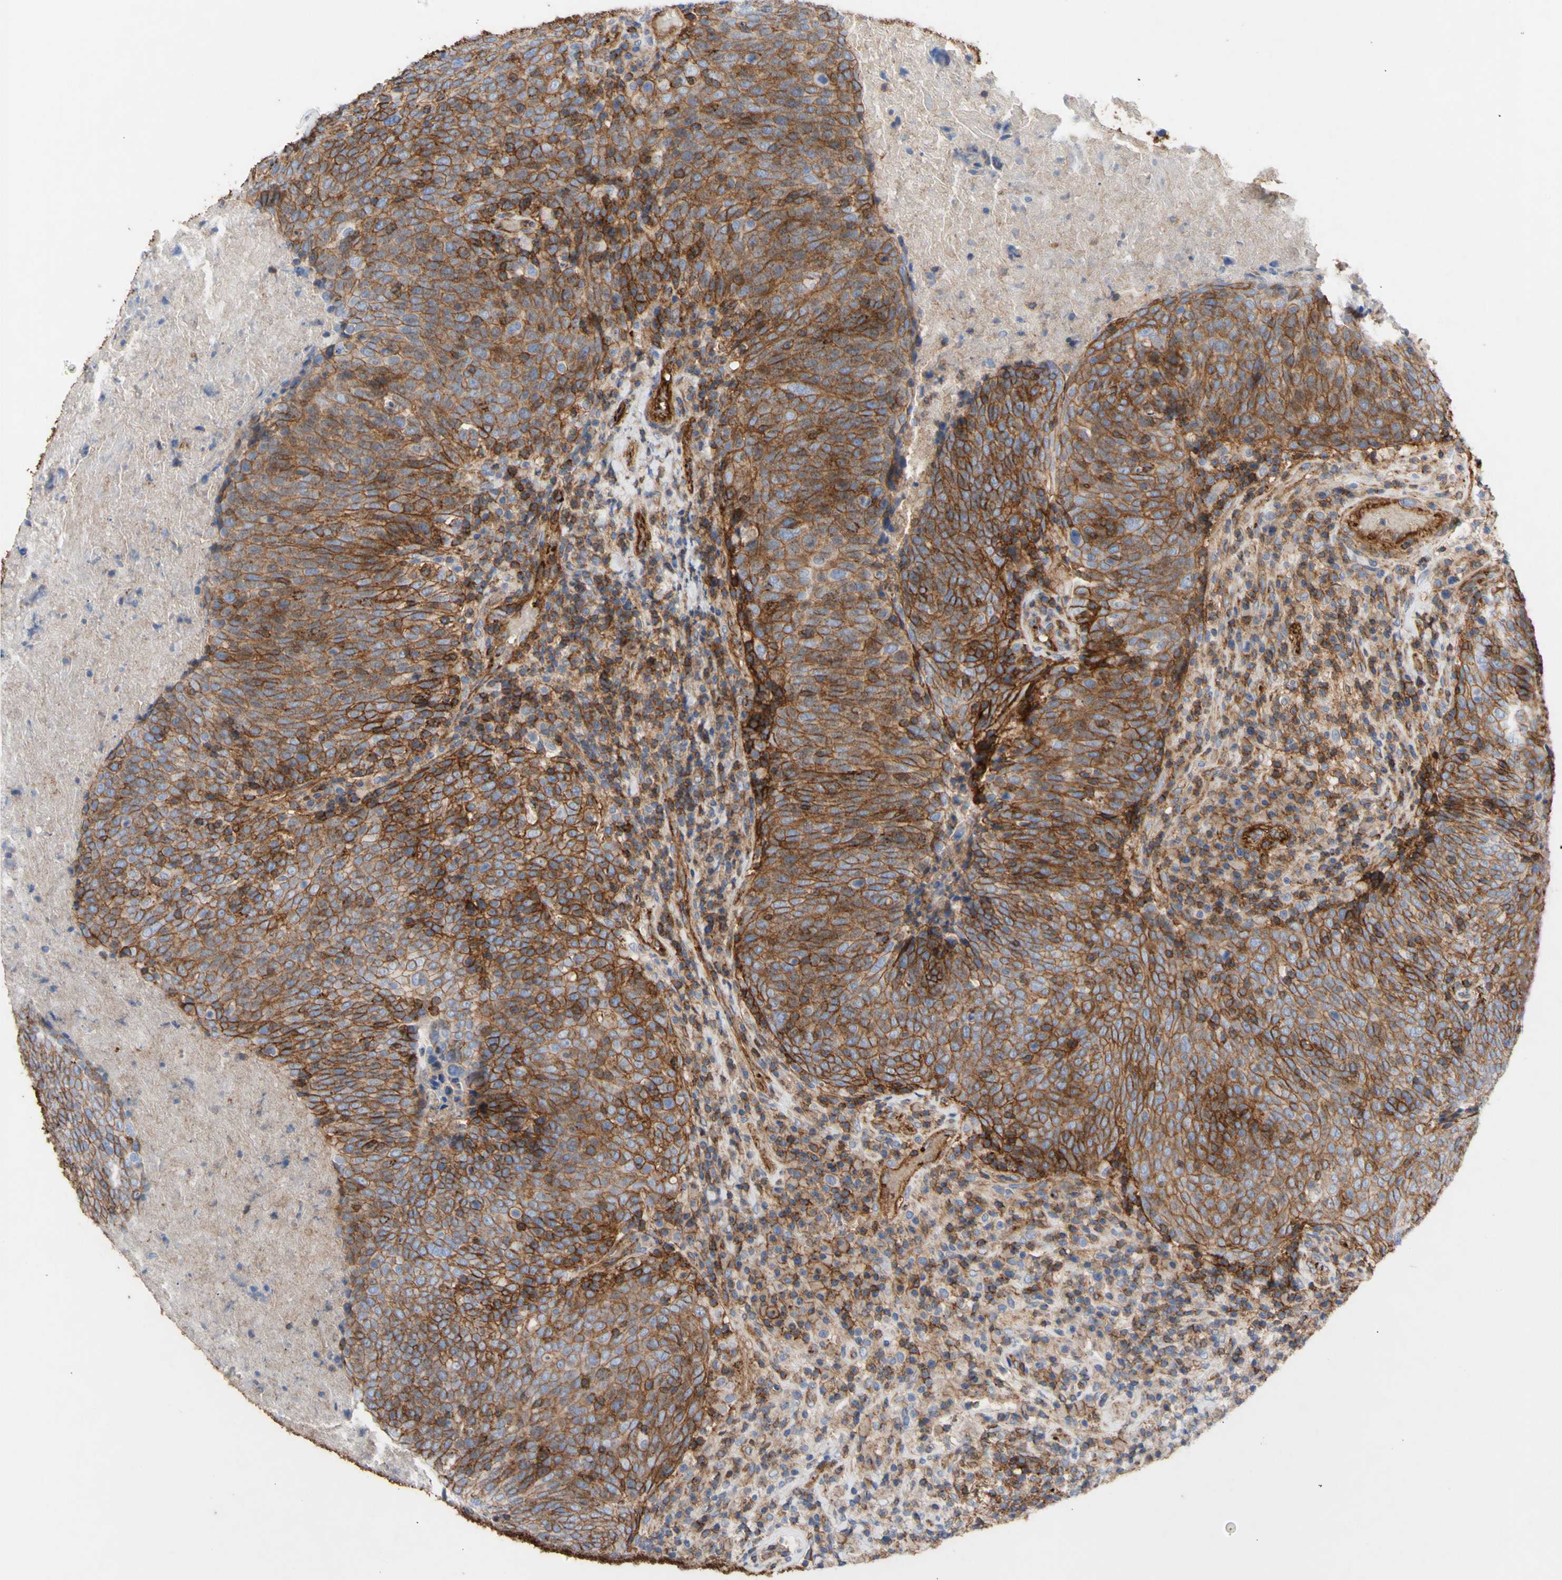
{"staining": {"intensity": "strong", "quantity": ">75%", "location": "cytoplasmic/membranous"}, "tissue": "head and neck cancer", "cell_type": "Tumor cells", "image_type": "cancer", "snomed": [{"axis": "morphology", "description": "Squamous cell carcinoma, NOS"}, {"axis": "morphology", "description": "Squamous cell carcinoma, metastatic, NOS"}, {"axis": "topography", "description": "Lymph node"}, {"axis": "topography", "description": "Head-Neck"}], "caption": "Head and neck cancer (metastatic squamous cell carcinoma) tissue demonstrates strong cytoplasmic/membranous positivity in about >75% of tumor cells, visualized by immunohistochemistry.", "gene": "ATP2A3", "patient": {"sex": "male", "age": 62}}